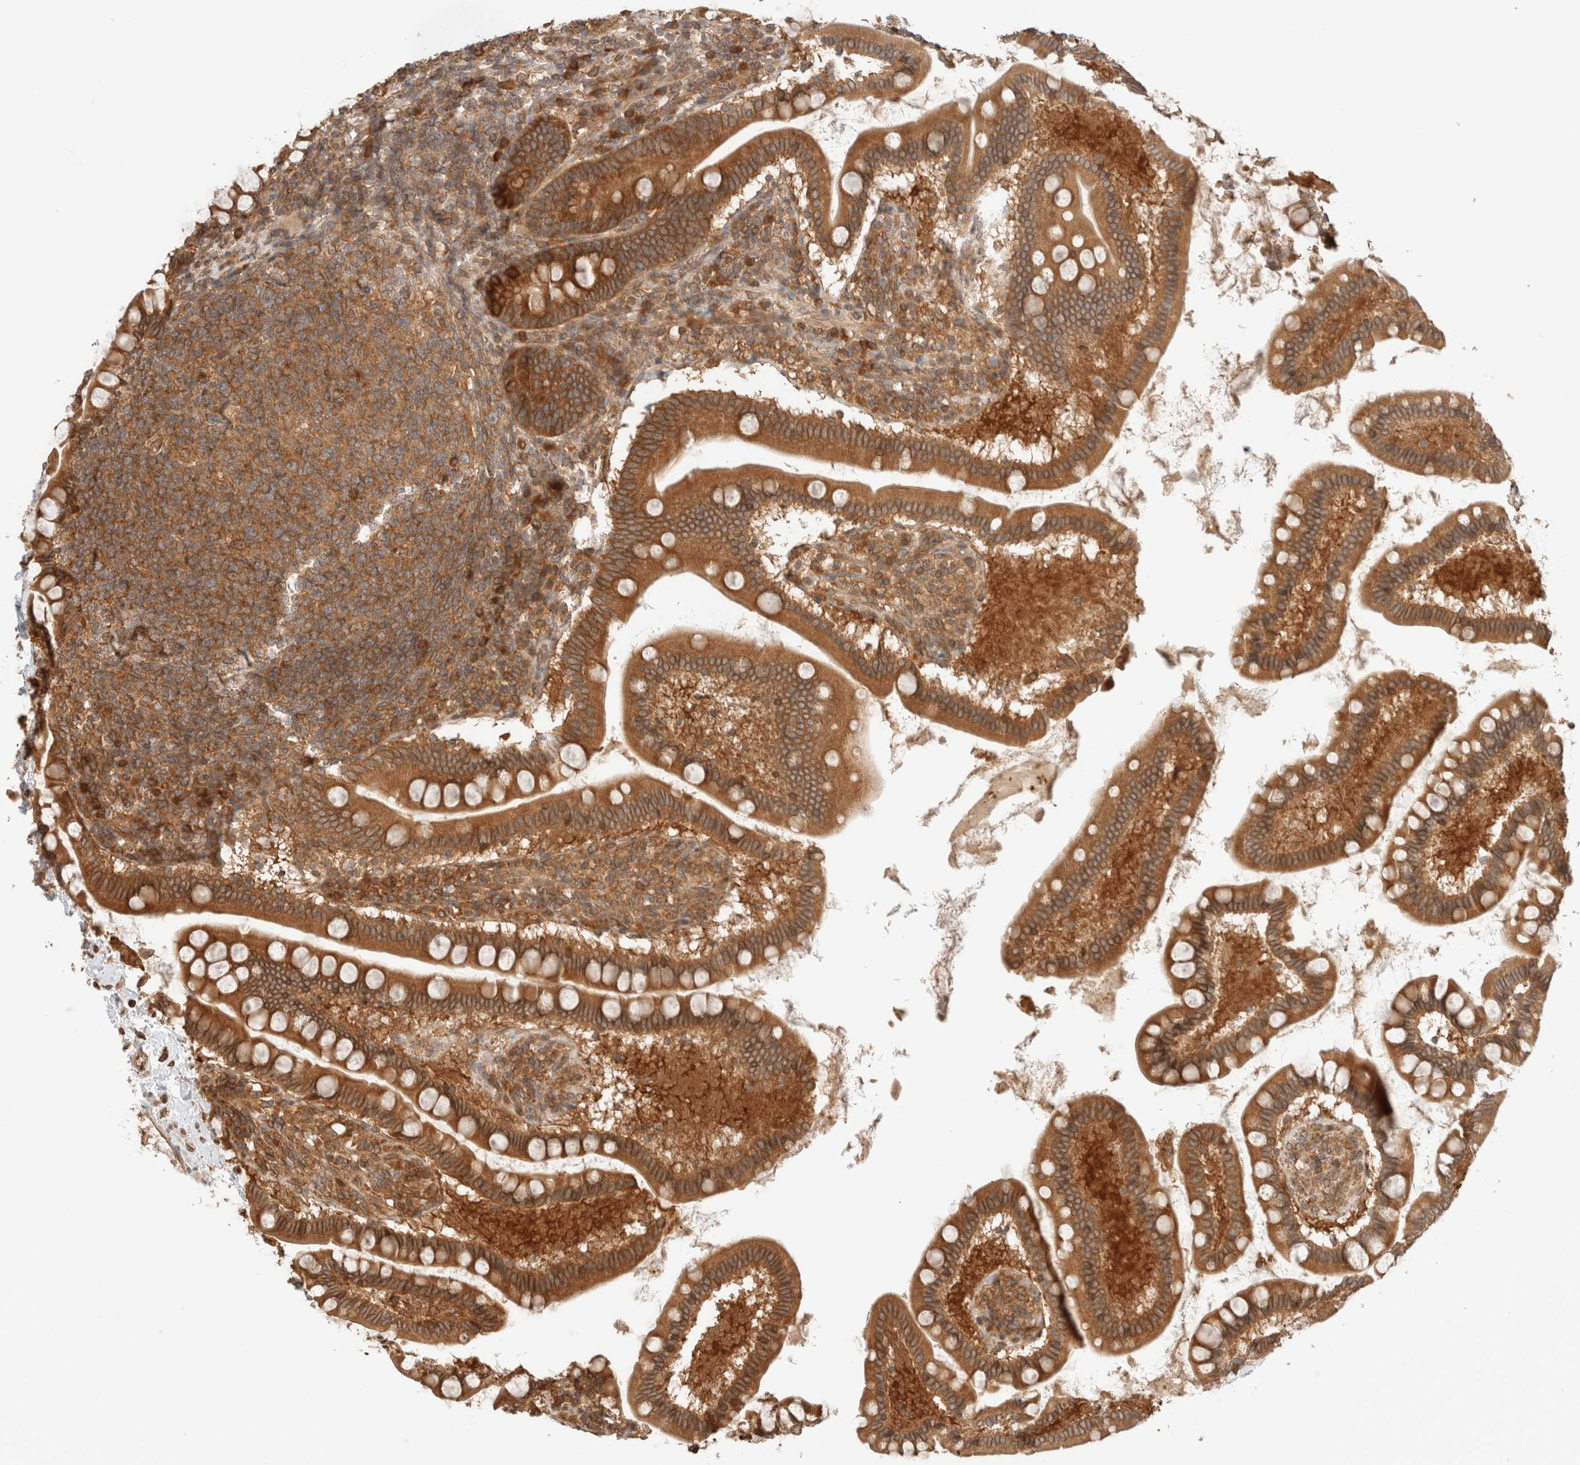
{"staining": {"intensity": "moderate", "quantity": ">75%", "location": "cytoplasmic/membranous"}, "tissue": "small intestine", "cell_type": "Glandular cells", "image_type": "normal", "snomed": [{"axis": "morphology", "description": "Normal tissue, NOS"}, {"axis": "topography", "description": "Small intestine"}], "caption": "DAB immunohistochemical staining of normal human small intestine reveals moderate cytoplasmic/membranous protein expression in about >75% of glandular cells.", "gene": "ARFGEF2", "patient": {"sex": "female", "age": 84}}